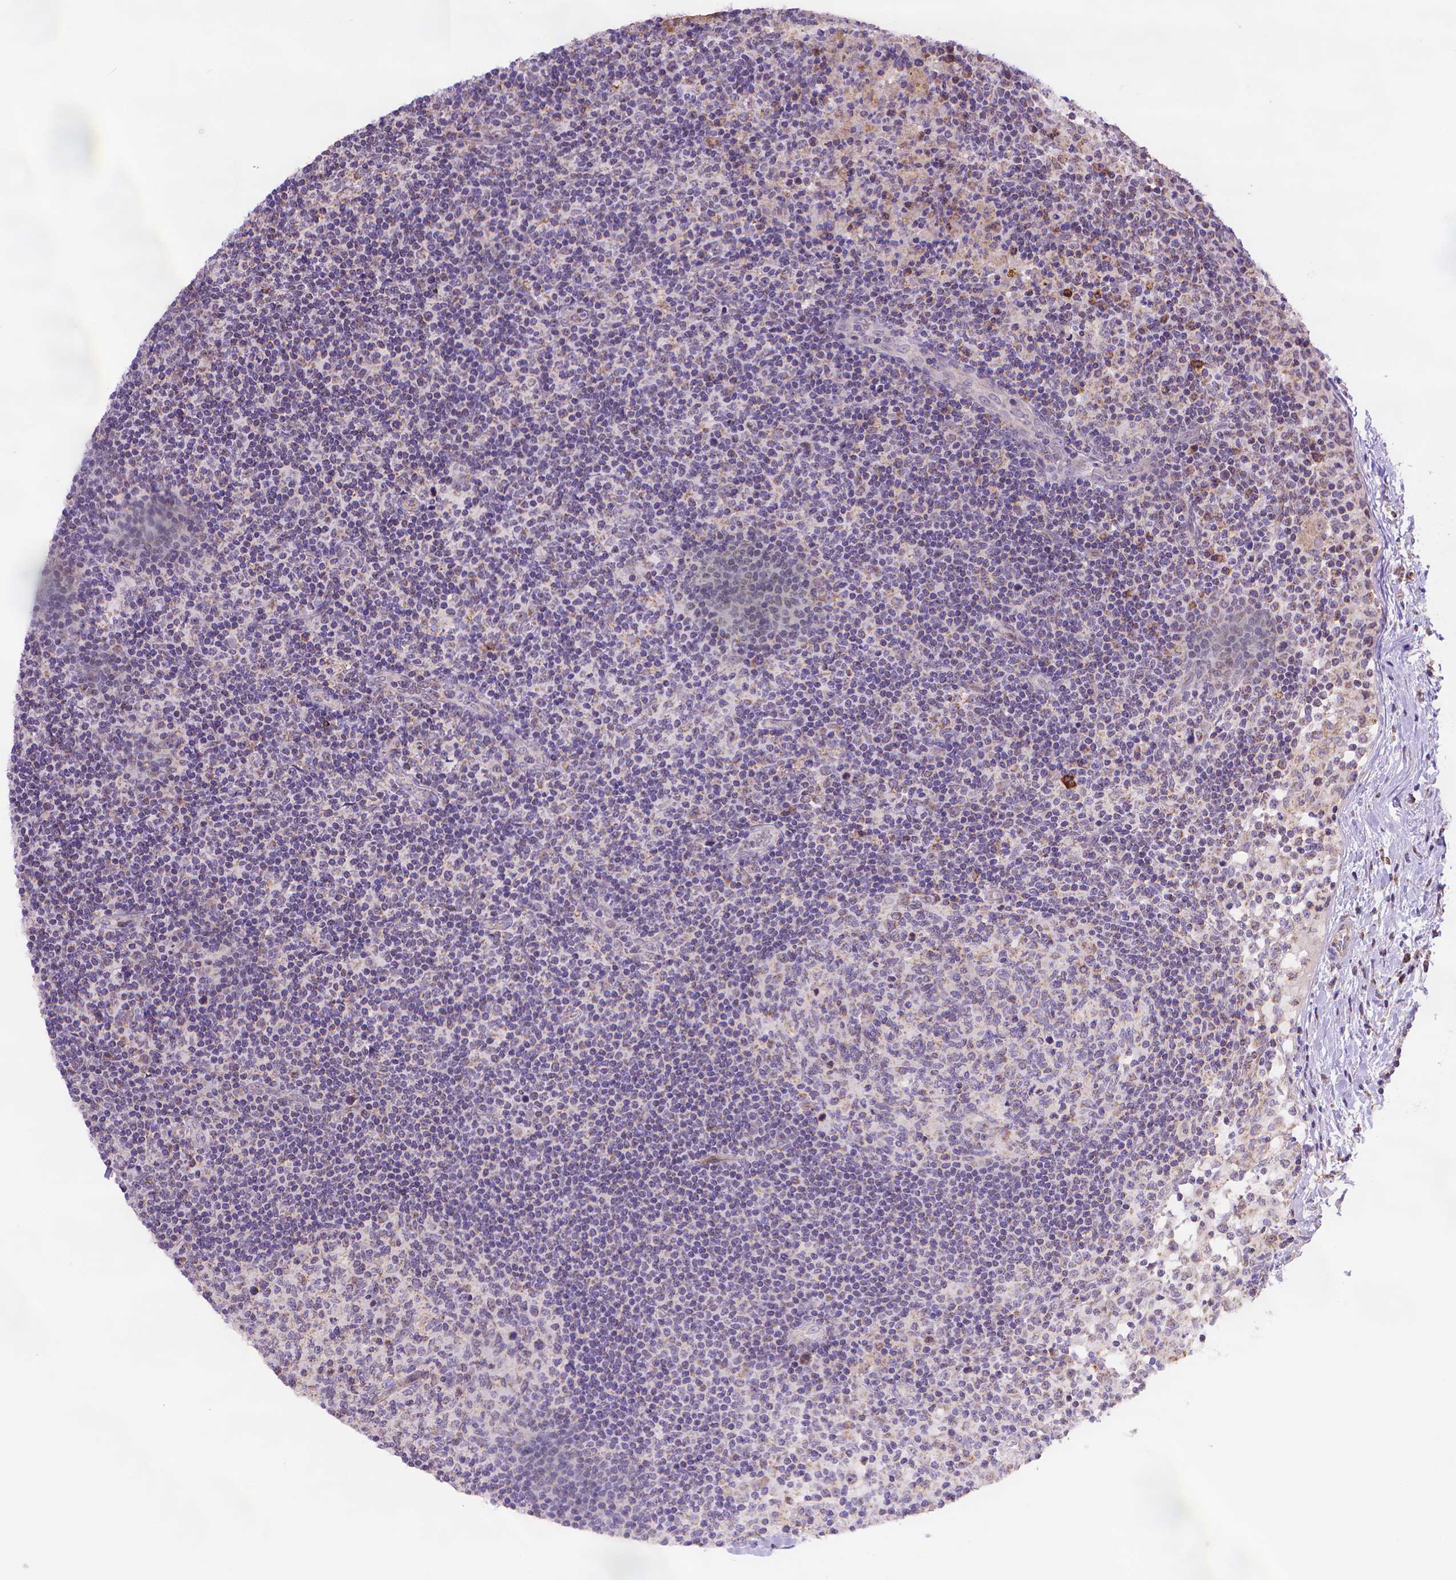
{"staining": {"intensity": "weak", "quantity": "25%-75%", "location": "cytoplasmic/membranous"}, "tissue": "lymph node", "cell_type": "Germinal center cells", "image_type": "normal", "snomed": [{"axis": "morphology", "description": "Normal tissue, NOS"}, {"axis": "topography", "description": "Lymph node"}], "caption": "The image shows a brown stain indicating the presence of a protein in the cytoplasmic/membranous of germinal center cells in lymph node. Nuclei are stained in blue.", "gene": "CYYR1", "patient": {"sex": "female", "age": 72}}